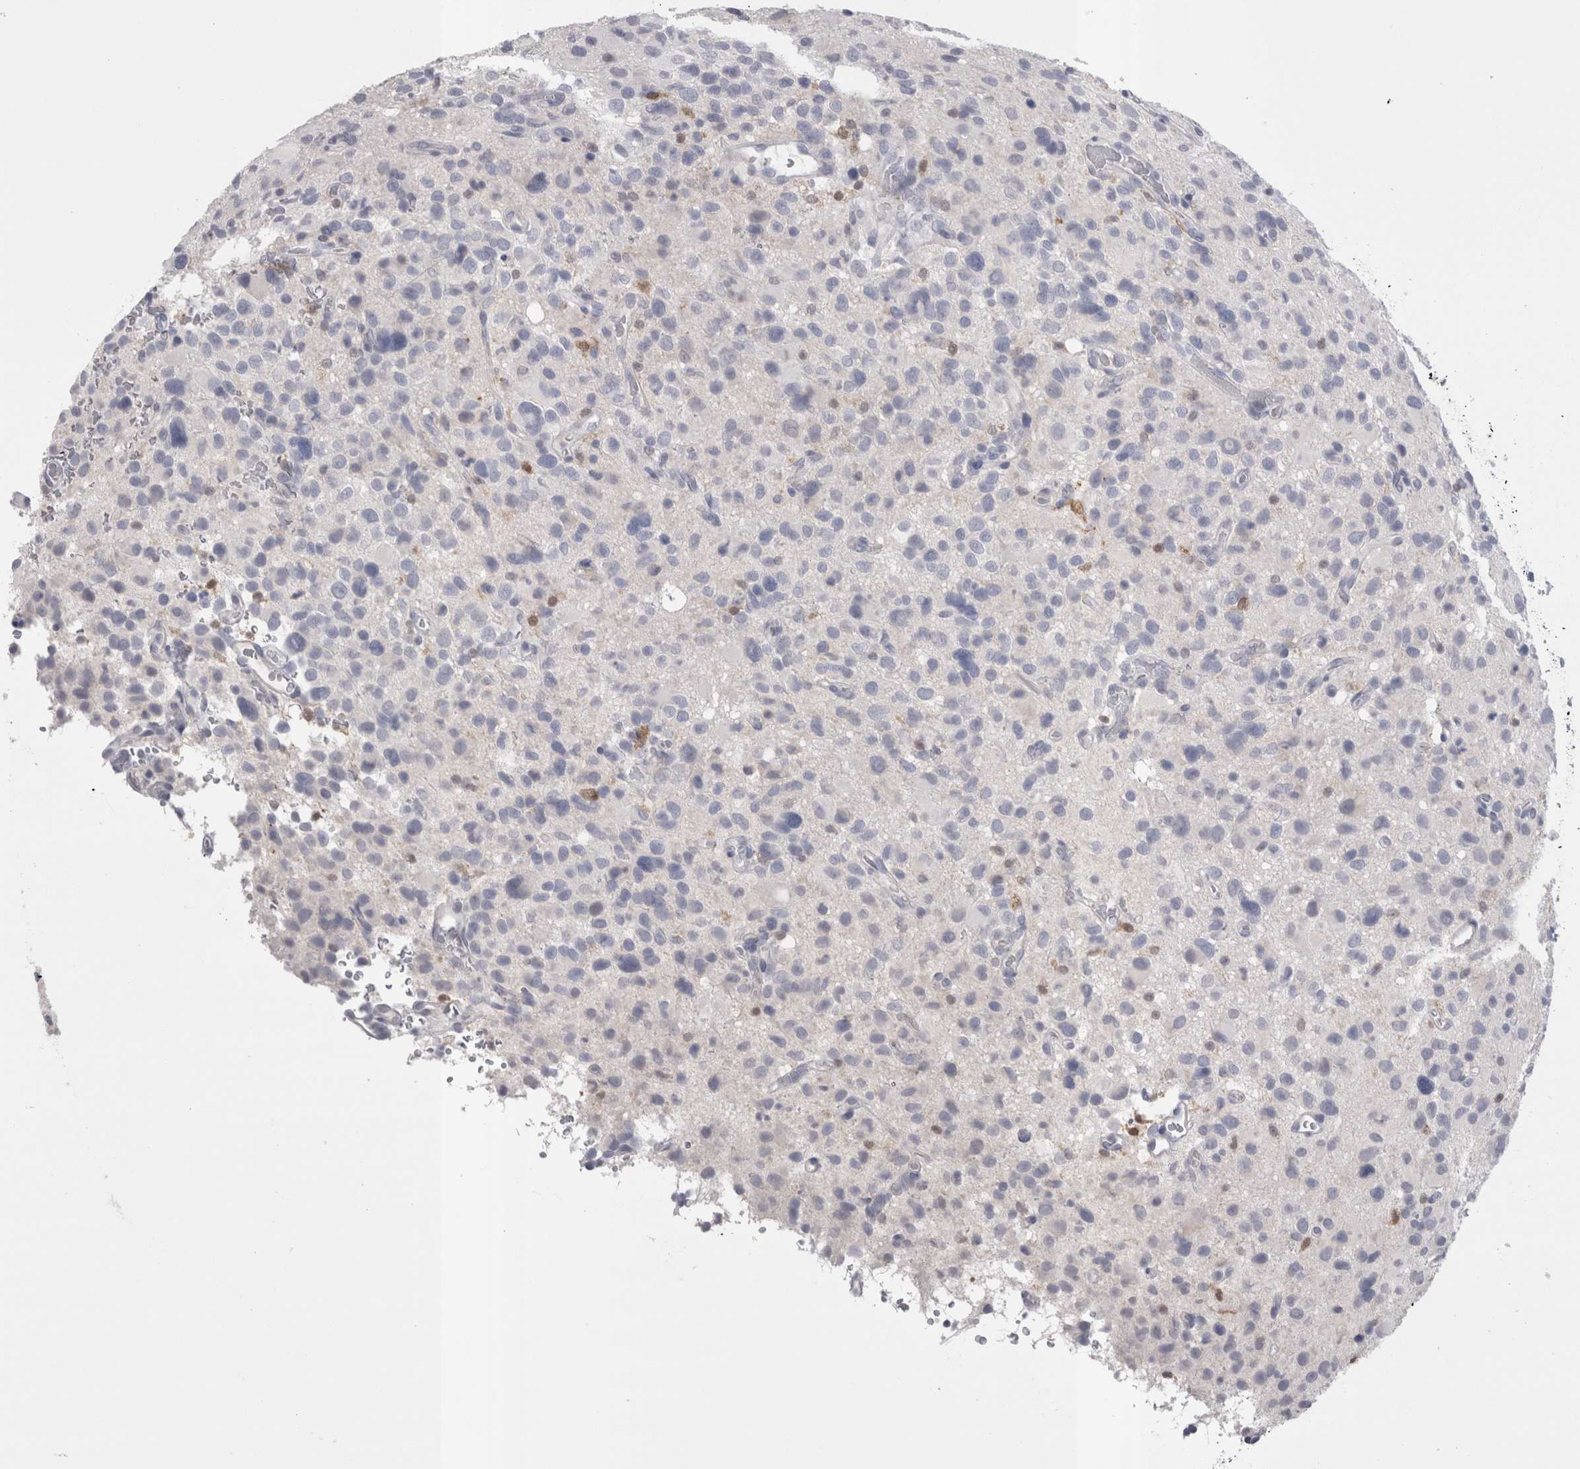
{"staining": {"intensity": "weak", "quantity": "<25%", "location": "nuclear"}, "tissue": "glioma", "cell_type": "Tumor cells", "image_type": "cancer", "snomed": [{"axis": "morphology", "description": "Glioma, malignant, High grade"}, {"axis": "topography", "description": "Brain"}], "caption": "High magnification brightfield microscopy of malignant glioma (high-grade) stained with DAB (brown) and counterstained with hematoxylin (blue): tumor cells show no significant staining.", "gene": "SUCNR1", "patient": {"sex": "male", "age": 48}}